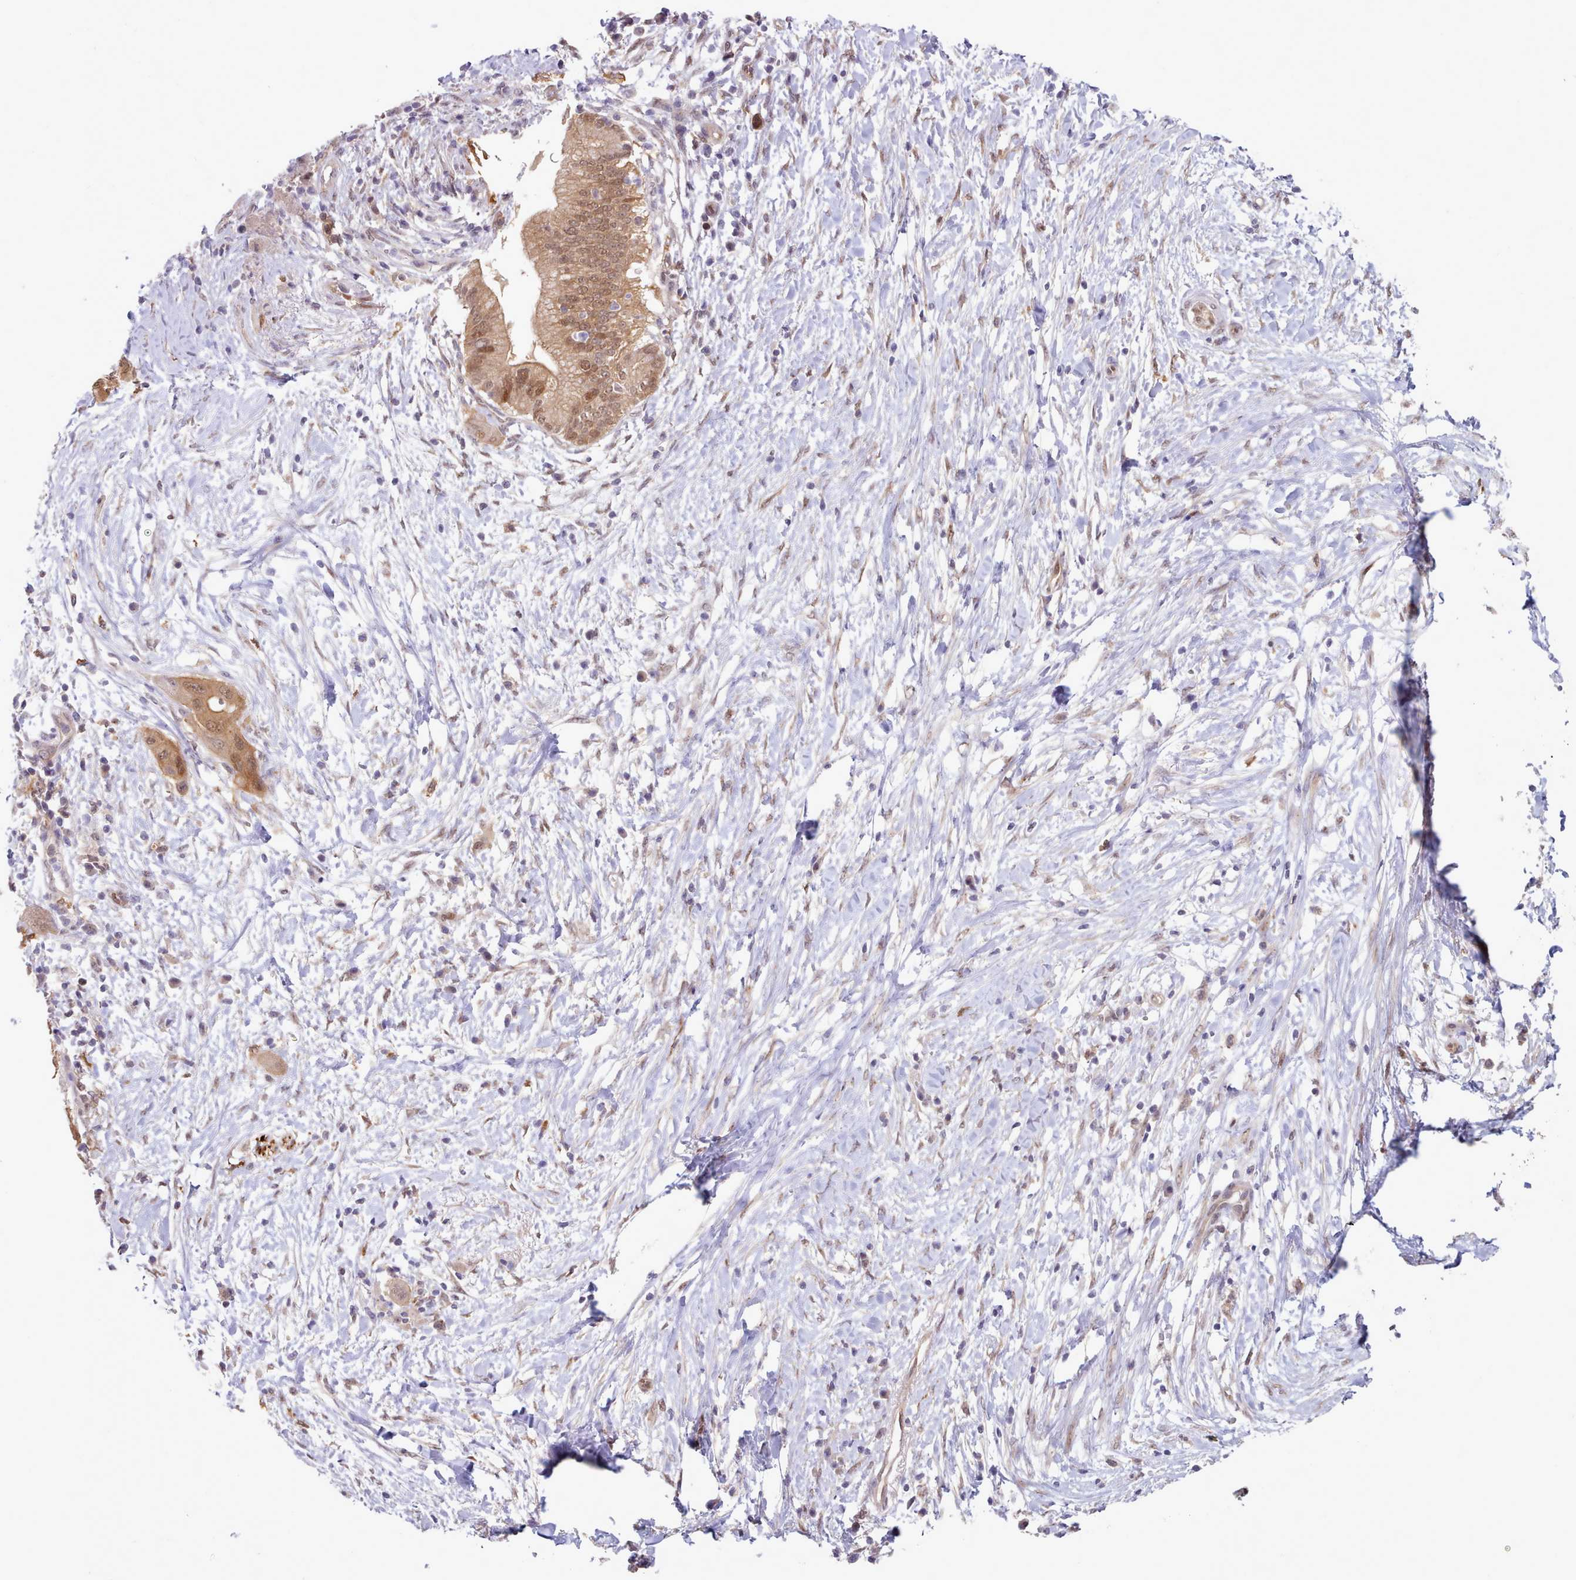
{"staining": {"intensity": "moderate", "quantity": ">75%", "location": "cytoplasmic/membranous,nuclear"}, "tissue": "pancreatic cancer", "cell_type": "Tumor cells", "image_type": "cancer", "snomed": [{"axis": "morphology", "description": "Adenocarcinoma, NOS"}, {"axis": "topography", "description": "Pancreas"}], "caption": "A brown stain labels moderate cytoplasmic/membranous and nuclear positivity of a protein in adenocarcinoma (pancreatic) tumor cells.", "gene": "CES3", "patient": {"sex": "male", "age": 68}}